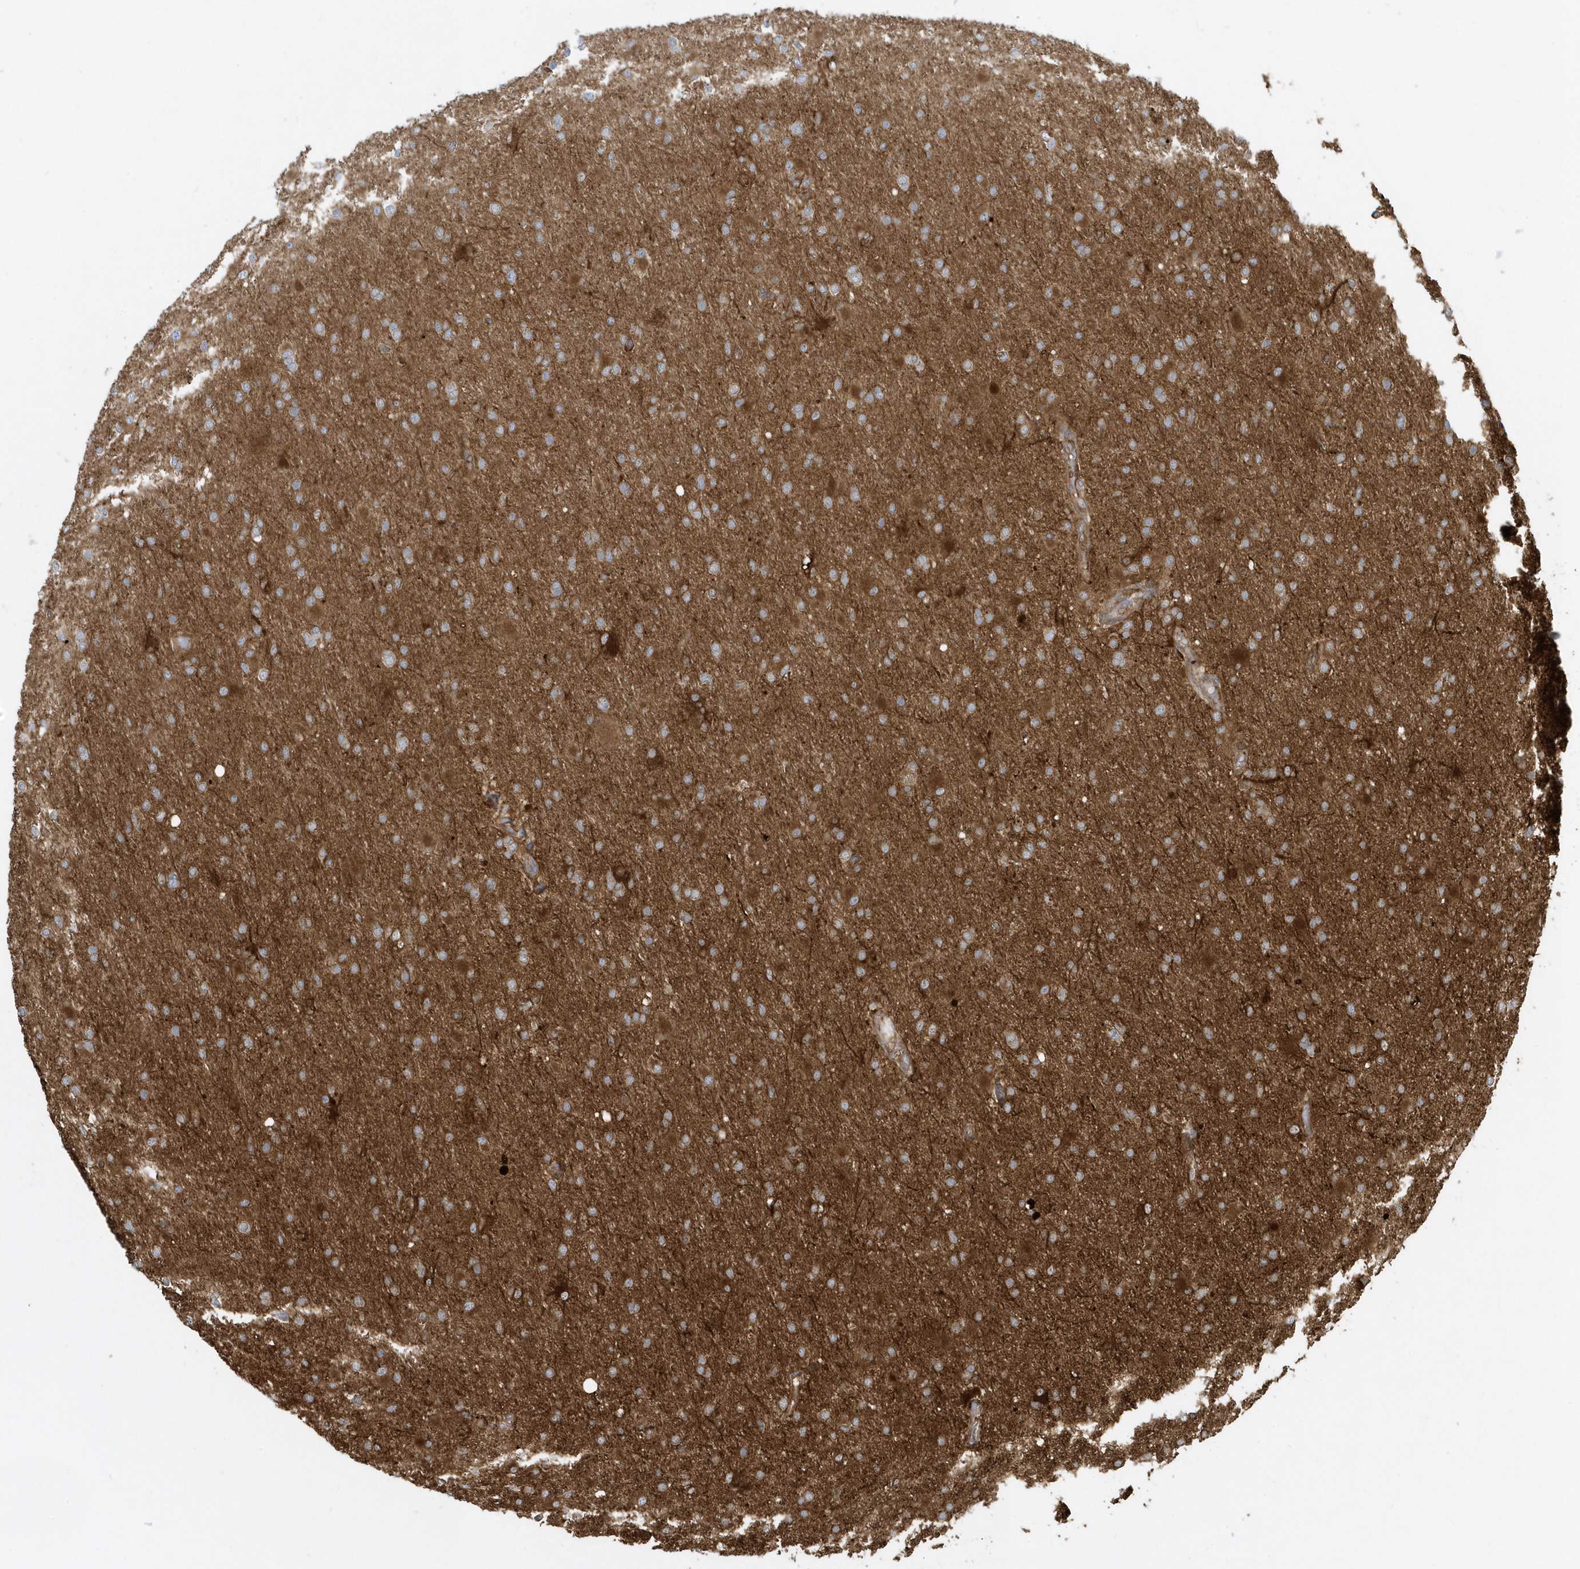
{"staining": {"intensity": "negative", "quantity": "none", "location": "none"}, "tissue": "glioma", "cell_type": "Tumor cells", "image_type": "cancer", "snomed": [{"axis": "morphology", "description": "Glioma, malignant, High grade"}, {"axis": "topography", "description": "Cerebral cortex"}], "caption": "Tumor cells are negative for protein expression in human malignant glioma (high-grade).", "gene": "CLCN6", "patient": {"sex": "female", "age": 36}}